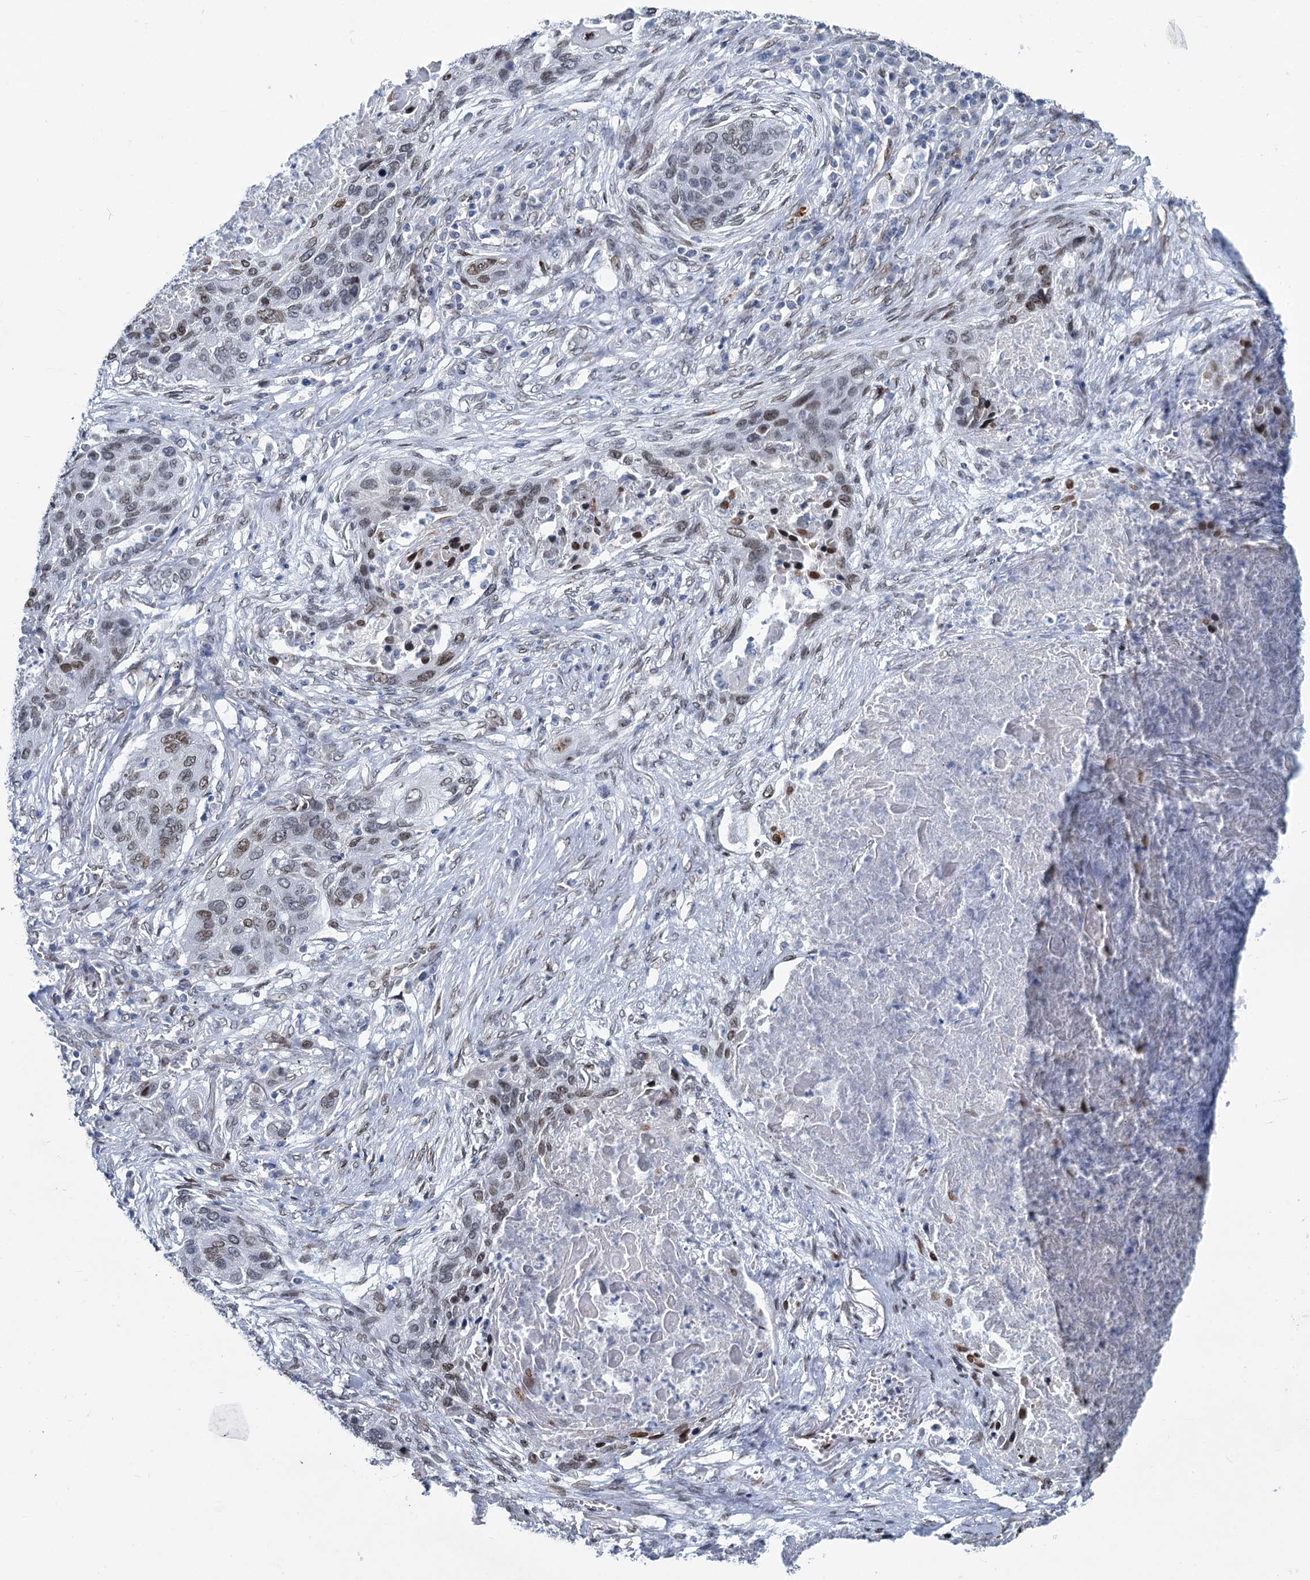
{"staining": {"intensity": "moderate", "quantity": "25%-75%", "location": "nuclear"}, "tissue": "lung cancer", "cell_type": "Tumor cells", "image_type": "cancer", "snomed": [{"axis": "morphology", "description": "Squamous cell carcinoma, NOS"}, {"axis": "topography", "description": "Lung"}], "caption": "Brown immunohistochemical staining in lung cancer reveals moderate nuclear staining in about 25%-75% of tumor cells.", "gene": "PRSS35", "patient": {"sex": "female", "age": 63}}